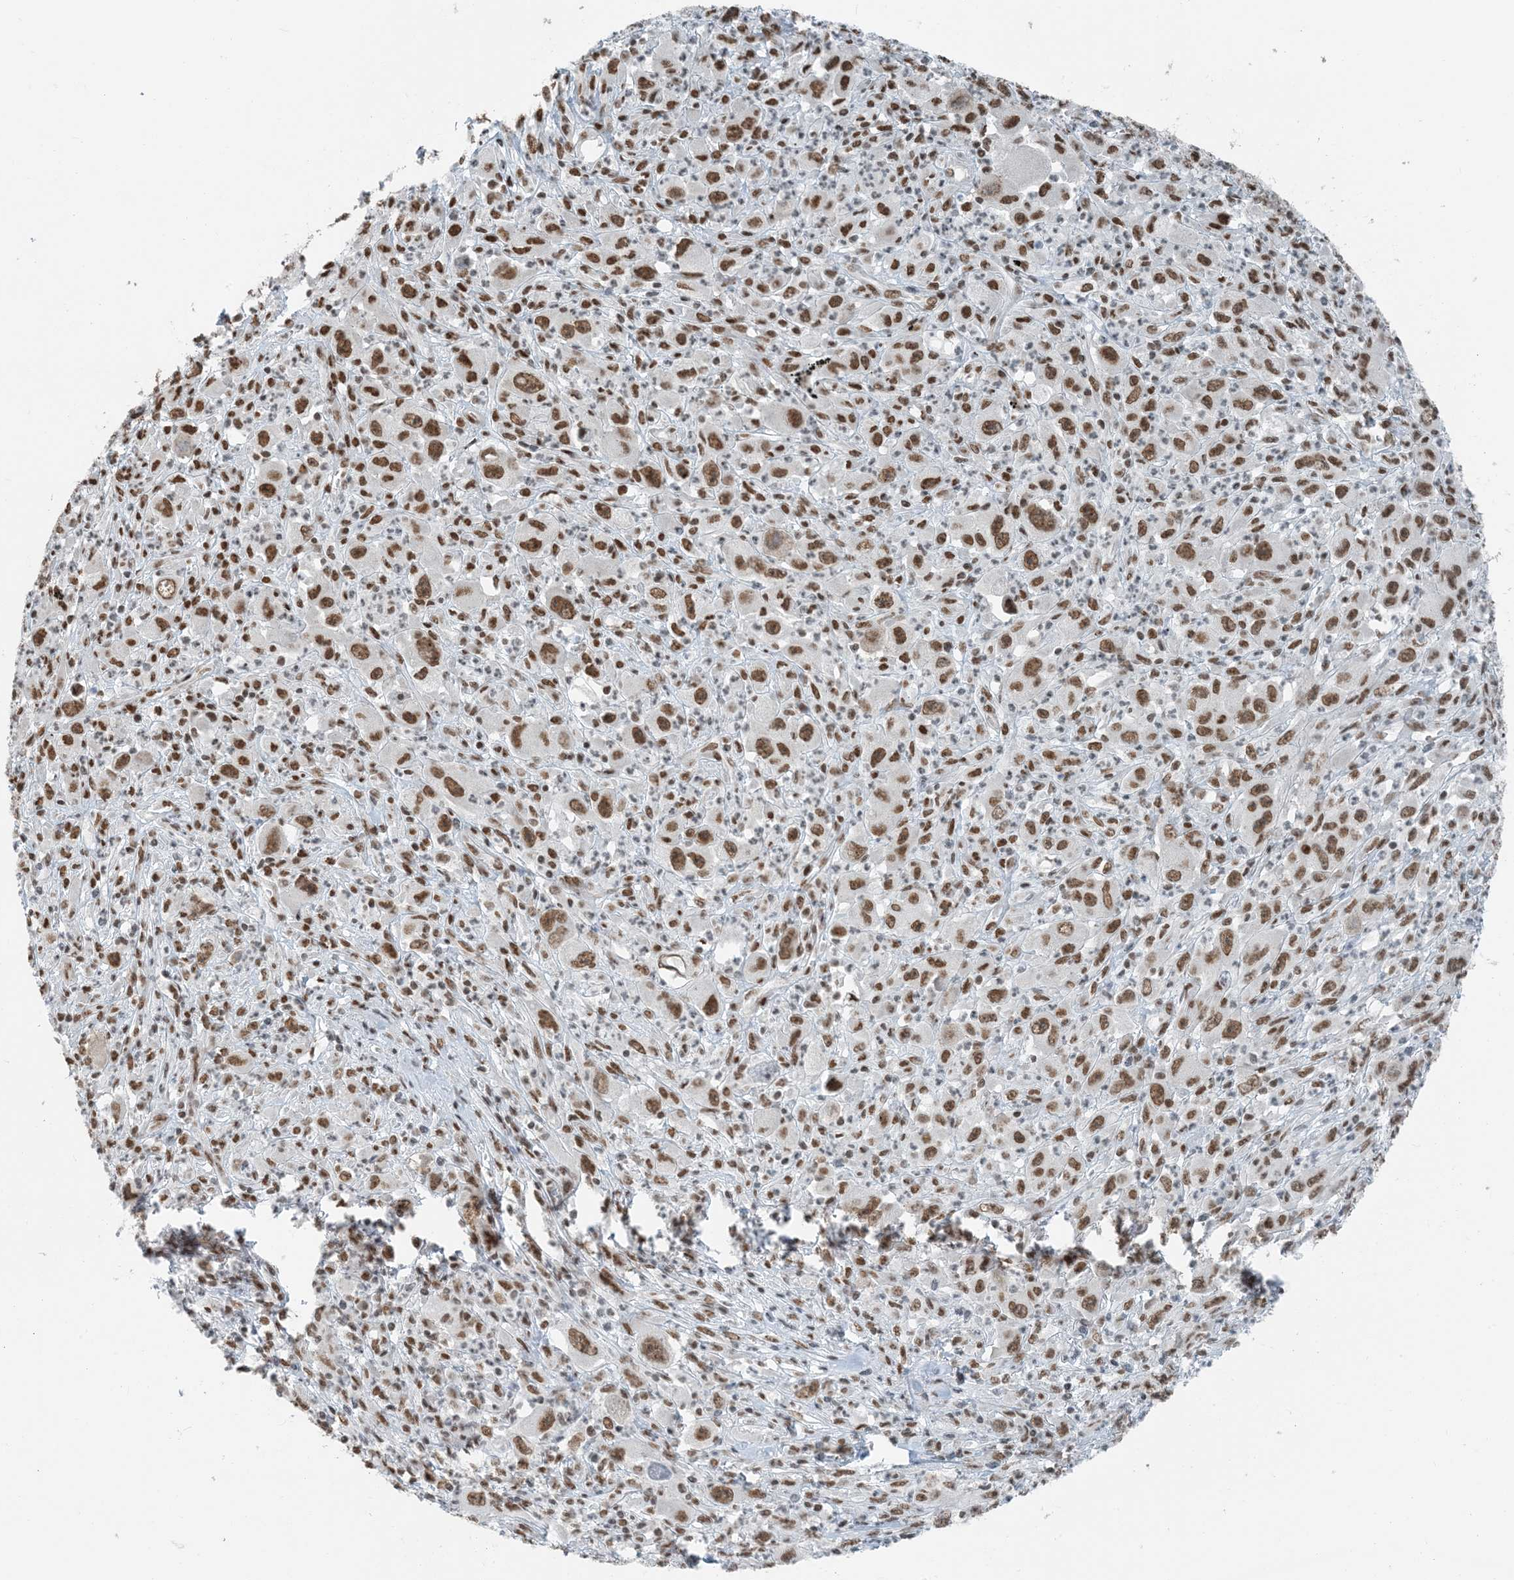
{"staining": {"intensity": "strong", "quantity": ">75%", "location": "nuclear"}, "tissue": "melanoma", "cell_type": "Tumor cells", "image_type": "cancer", "snomed": [{"axis": "morphology", "description": "Malignant melanoma, Metastatic site"}, {"axis": "topography", "description": "Skin"}], "caption": "Immunohistochemistry (IHC) of human malignant melanoma (metastatic site) reveals high levels of strong nuclear expression in approximately >75% of tumor cells.", "gene": "ZNF500", "patient": {"sex": "female", "age": 56}}